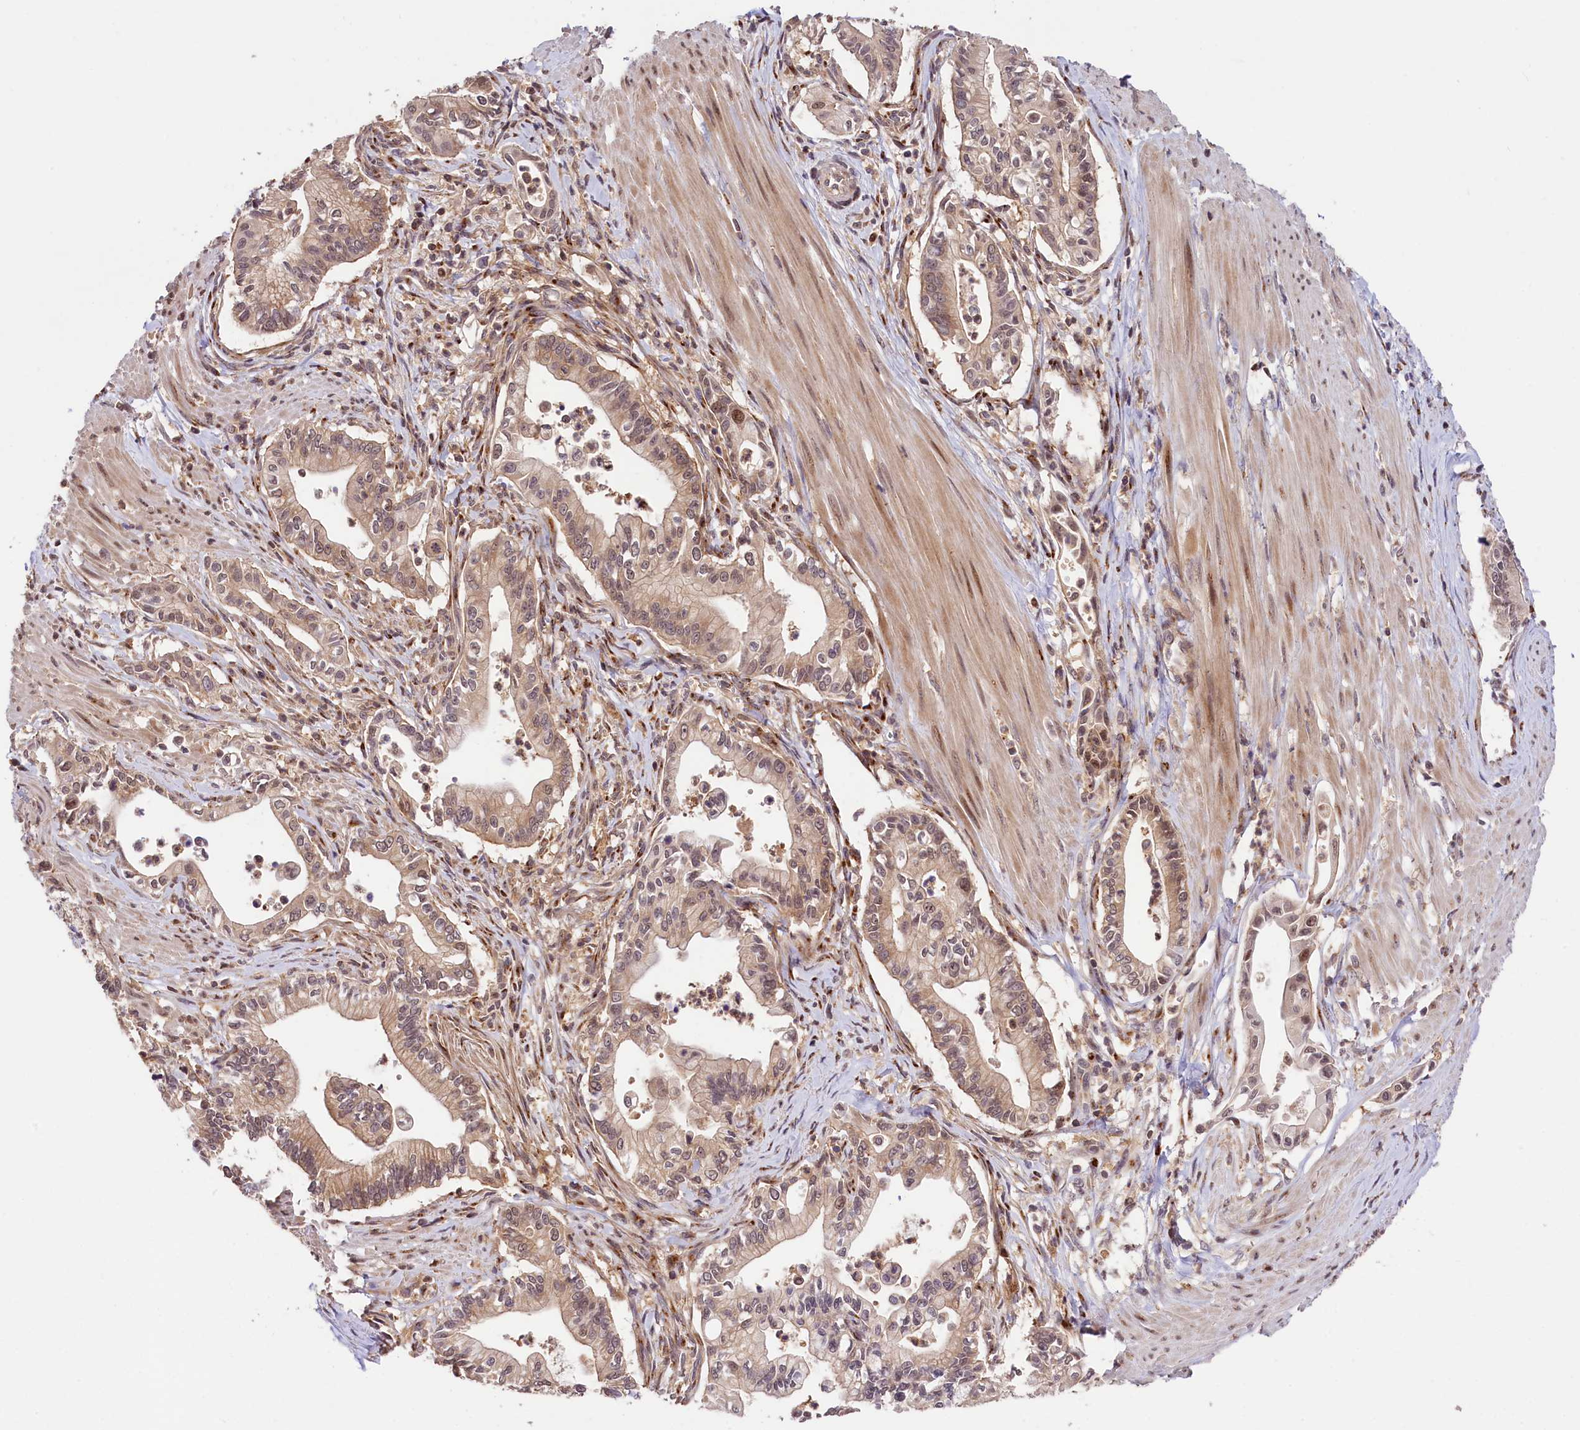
{"staining": {"intensity": "weak", "quantity": "25%-75%", "location": "cytoplasmic/membranous"}, "tissue": "pancreatic cancer", "cell_type": "Tumor cells", "image_type": "cancer", "snomed": [{"axis": "morphology", "description": "Adenocarcinoma, NOS"}, {"axis": "topography", "description": "Pancreas"}], "caption": "Protein staining by immunohistochemistry shows weak cytoplasmic/membranous staining in about 25%-75% of tumor cells in pancreatic adenocarcinoma.", "gene": "CHORDC1", "patient": {"sex": "male", "age": 78}}